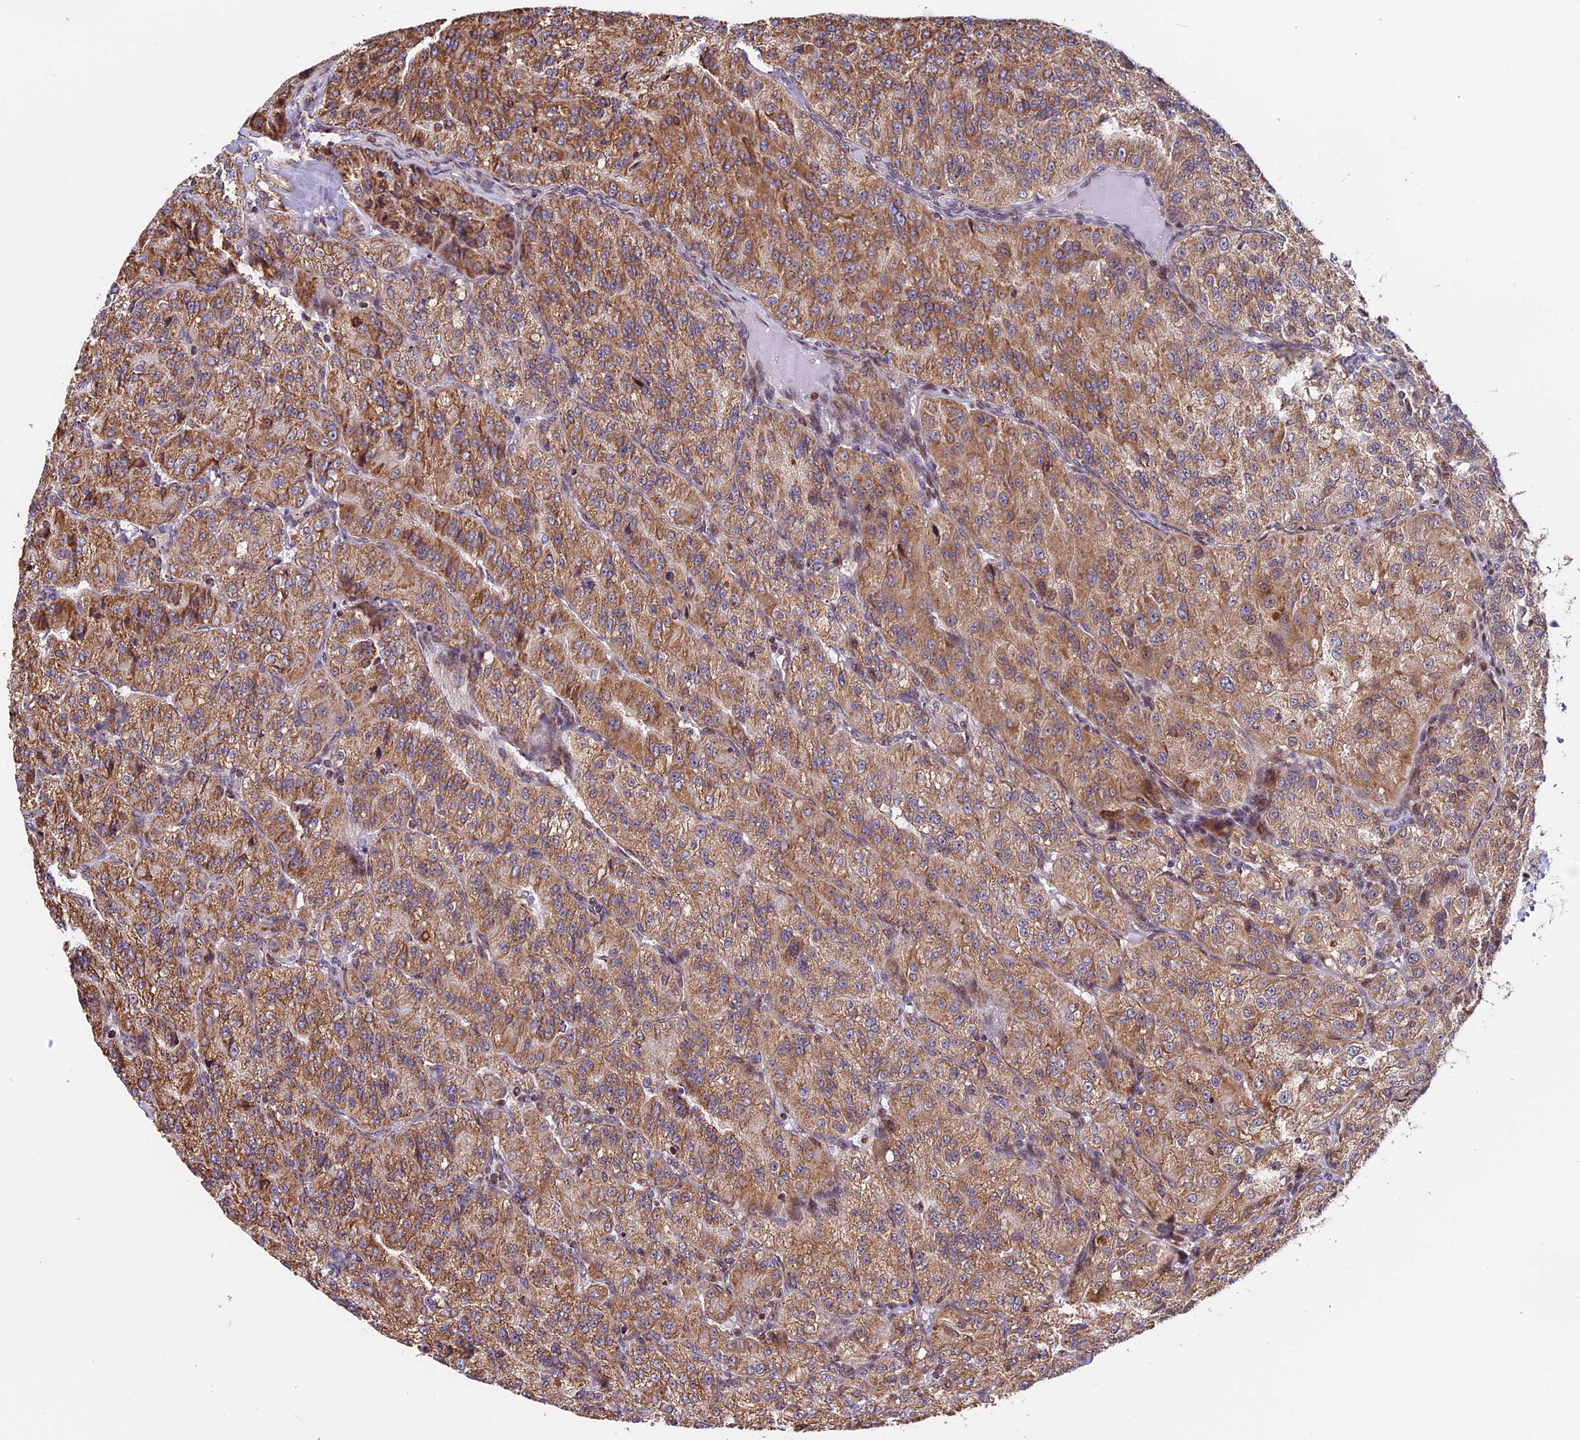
{"staining": {"intensity": "moderate", "quantity": ">75%", "location": "cytoplasmic/membranous"}, "tissue": "renal cancer", "cell_type": "Tumor cells", "image_type": "cancer", "snomed": [{"axis": "morphology", "description": "Adenocarcinoma, NOS"}, {"axis": "topography", "description": "Kidney"}], "caption": "Immunohistochemical staining of human renal cancer (adenocarcinoma) exhibits medium levels of moderate cytoplasmic/membranous expression in approximately >75% of tumor cells.", "gene": "FAM174C", "patient": {"sex": "female", "age": 63}}